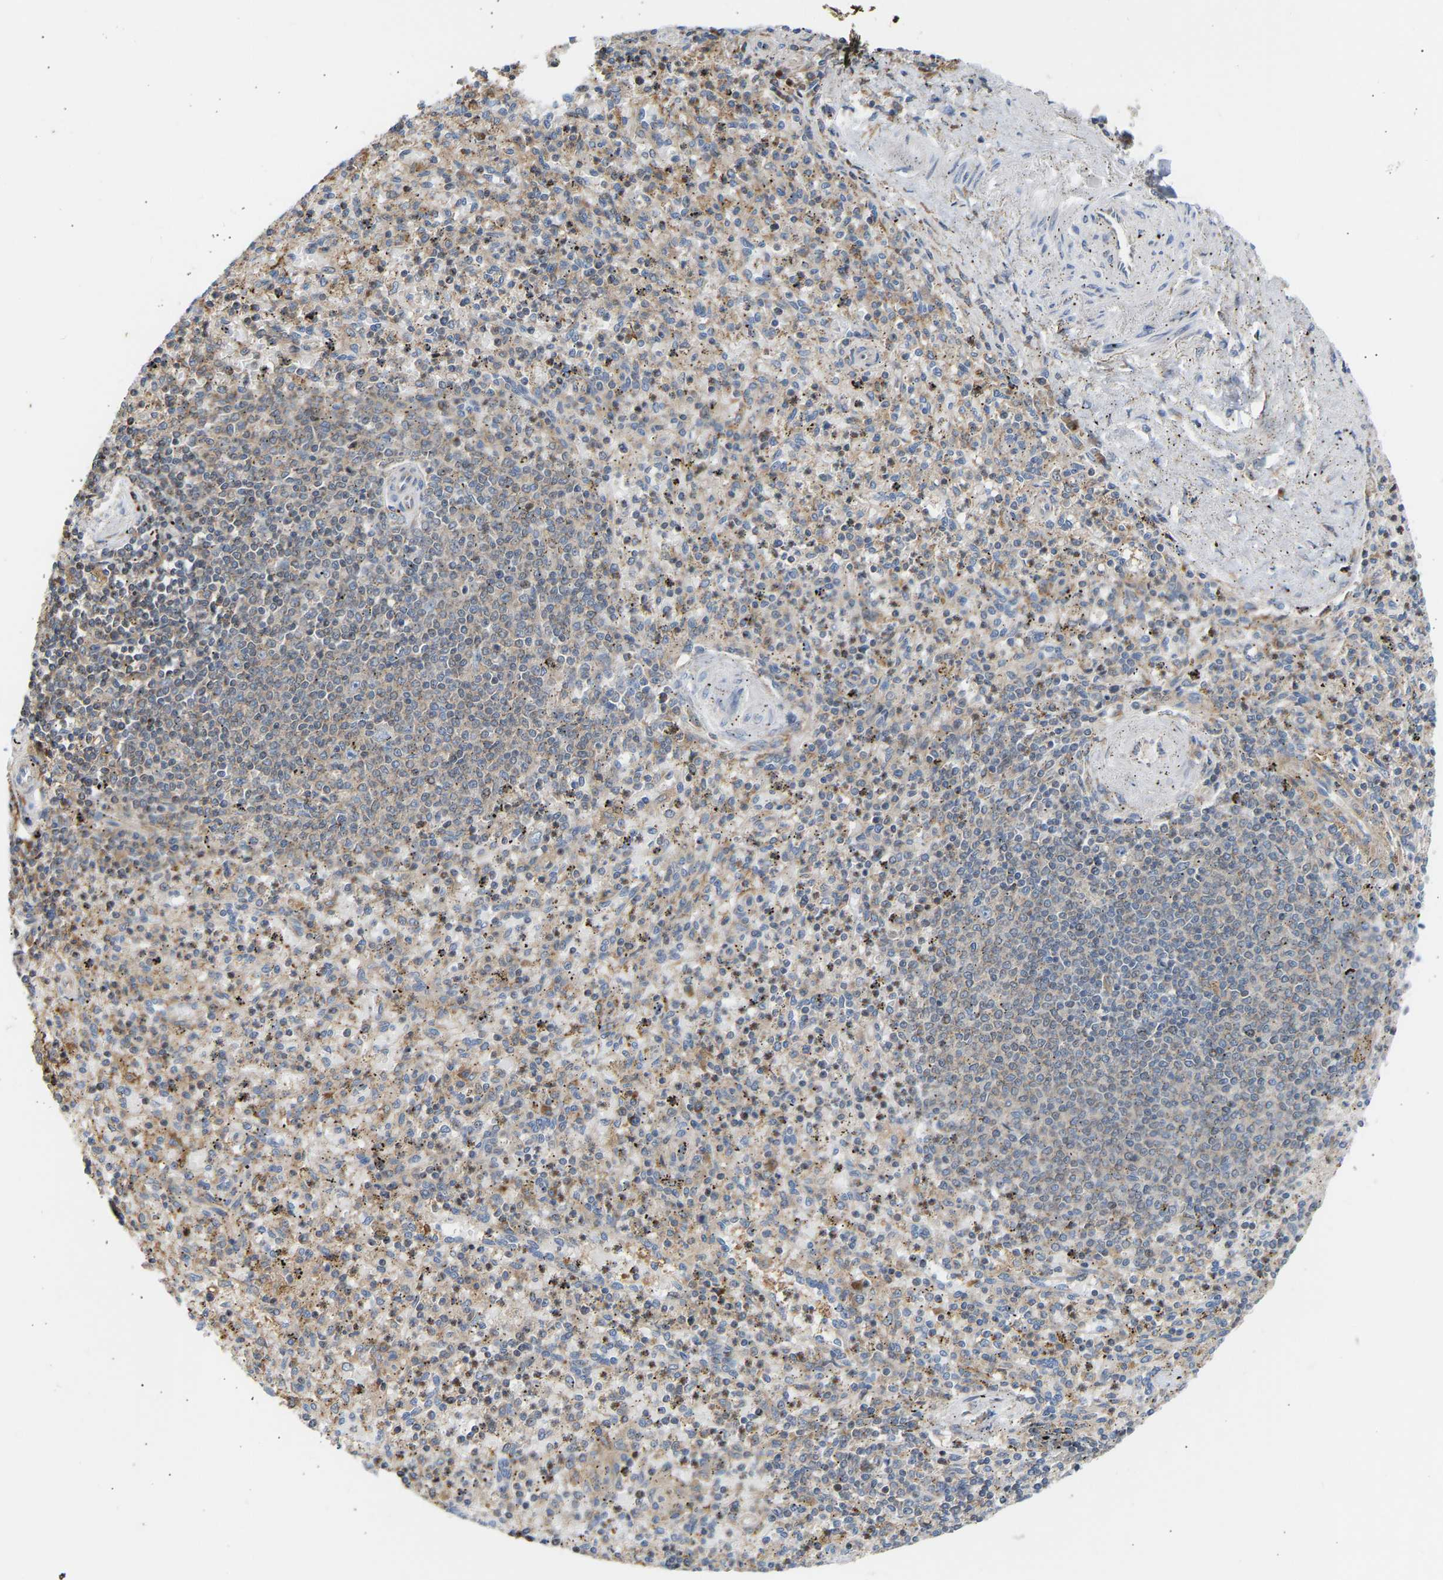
{"staining": {"intensity": "moderate", "quantity": "25%-75%", "location": "cytoplasmic/membranous"}, "tissue": "spleen", "cell_type": "Cells in red pulp", "image_type": "normal", "snomed": [{"axis": "morphology", "description": "Normal tissue, NOS"}, {"axis": "topography", "description": "Spleen"}], "caption": "Immunohistochemistry staining of benign spleen, which demonstrates medium levels of moderate cytoplasmic/membranous staining in approximately 25%-75% of cells in red pulp indicating moderate cytoplasmic/membranous protein positivity. The staining was performed using DAB (3,3'-diaminobenzidine) (brown) for protein detection and nuclei were counterstained in hematoxylin (blue).", "gene": "GCN1", "patient": {"sex": "male", "age": 72}}